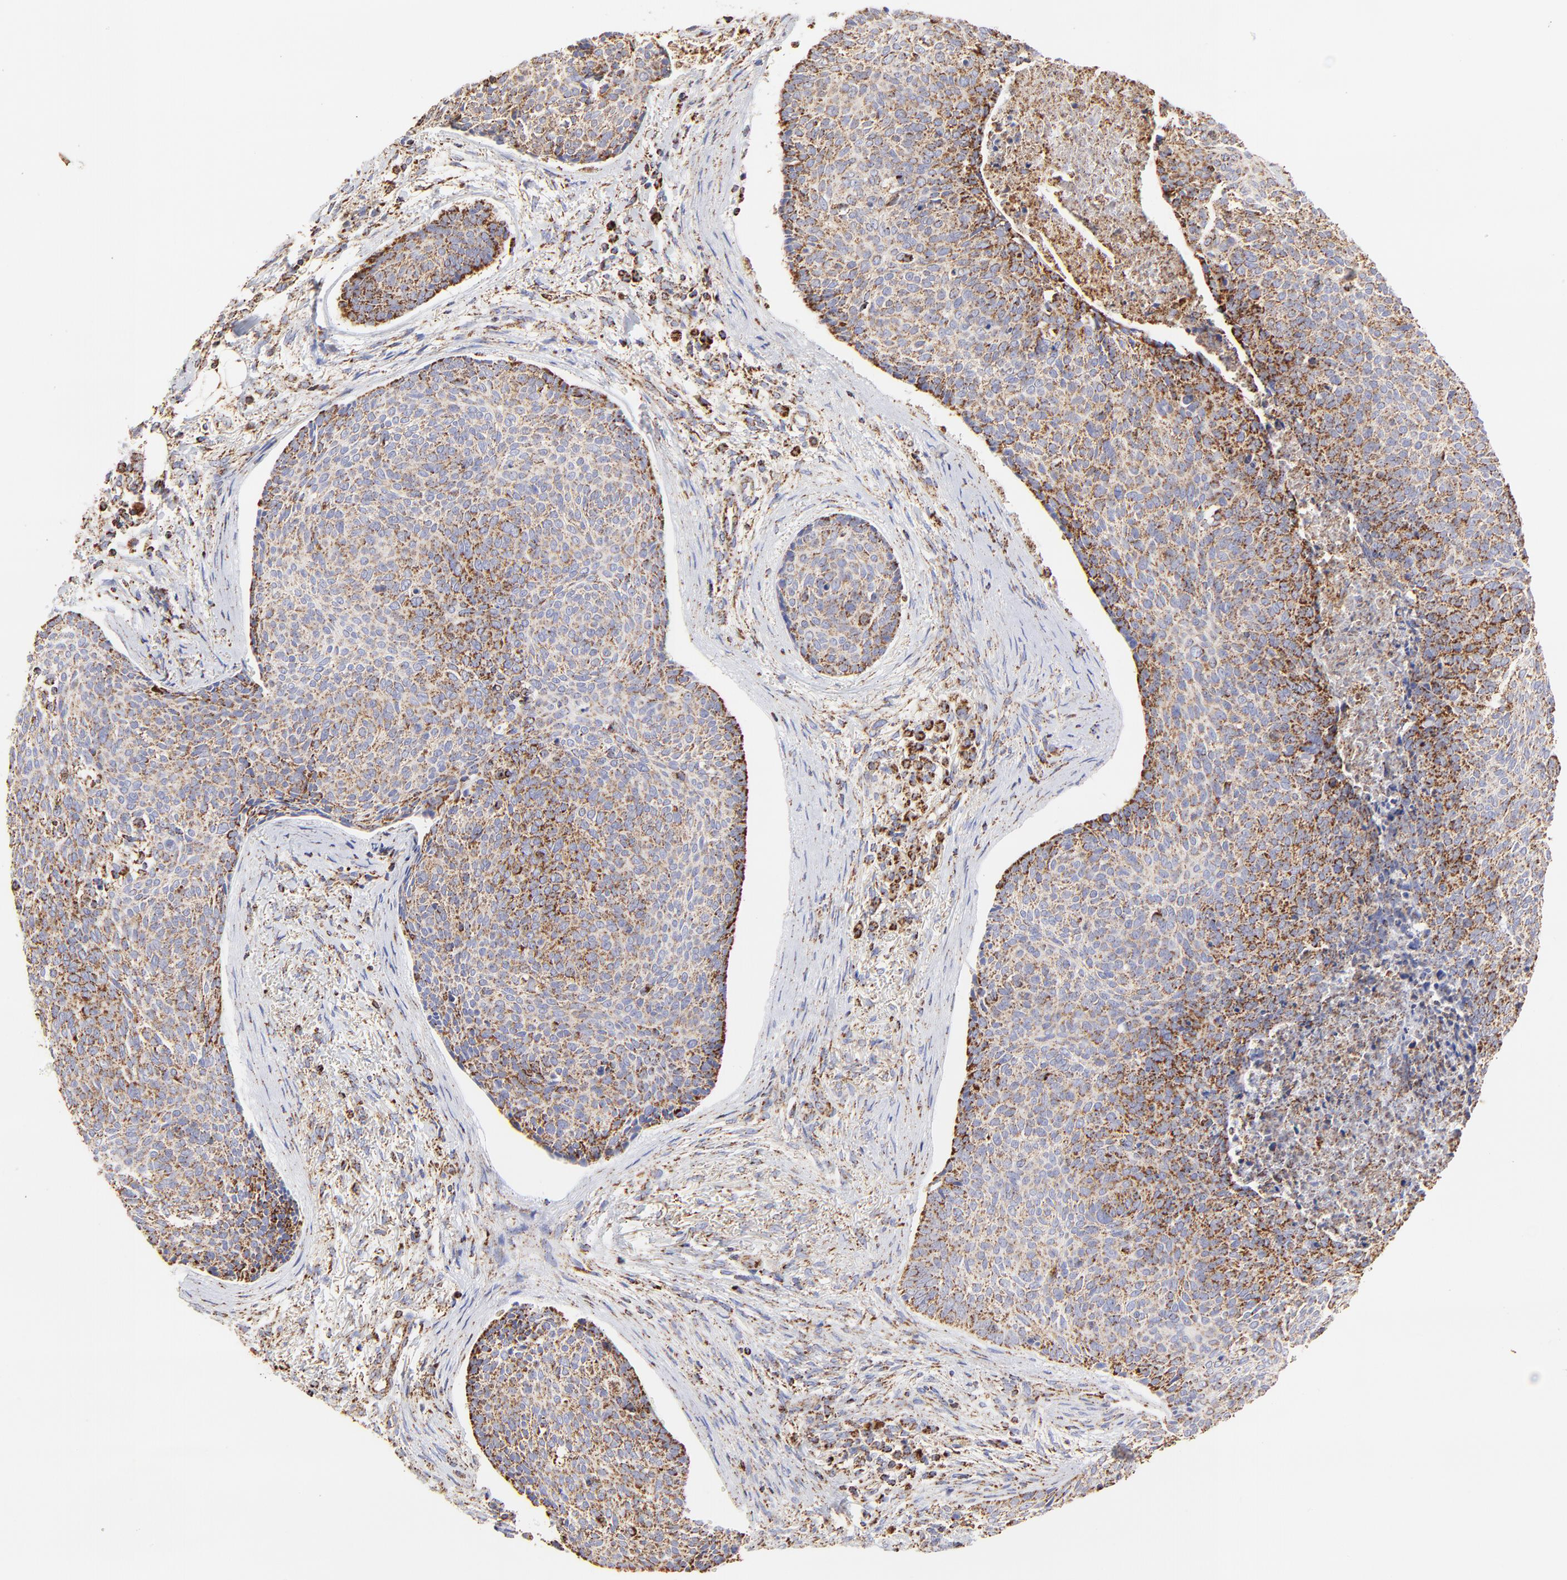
{"staining": {"intensity": "moderate", "quantity": ">75%", "location": "cytoplasmic/membranous"}, "tissue": "skin cancer", "cell_type": "Tumor cells", "image_type": "cancer", "snomed": [{"axis": "morphology", "description": "Normal tissue, NOS"}, {"axis": "morphology", "description": "Basal cell carcinoma"}, {"axis": "topography", "description": "Skin"}], "caption": "A micrograph showing moderate cytoplasmic/membranous expression in approximately >75% of tumor cells in skin basal cell carcinoma, as visualized by brown immunohistochemical staining.", "gene": "ECH1", "patient": {"sex": "female", "age": 57}}